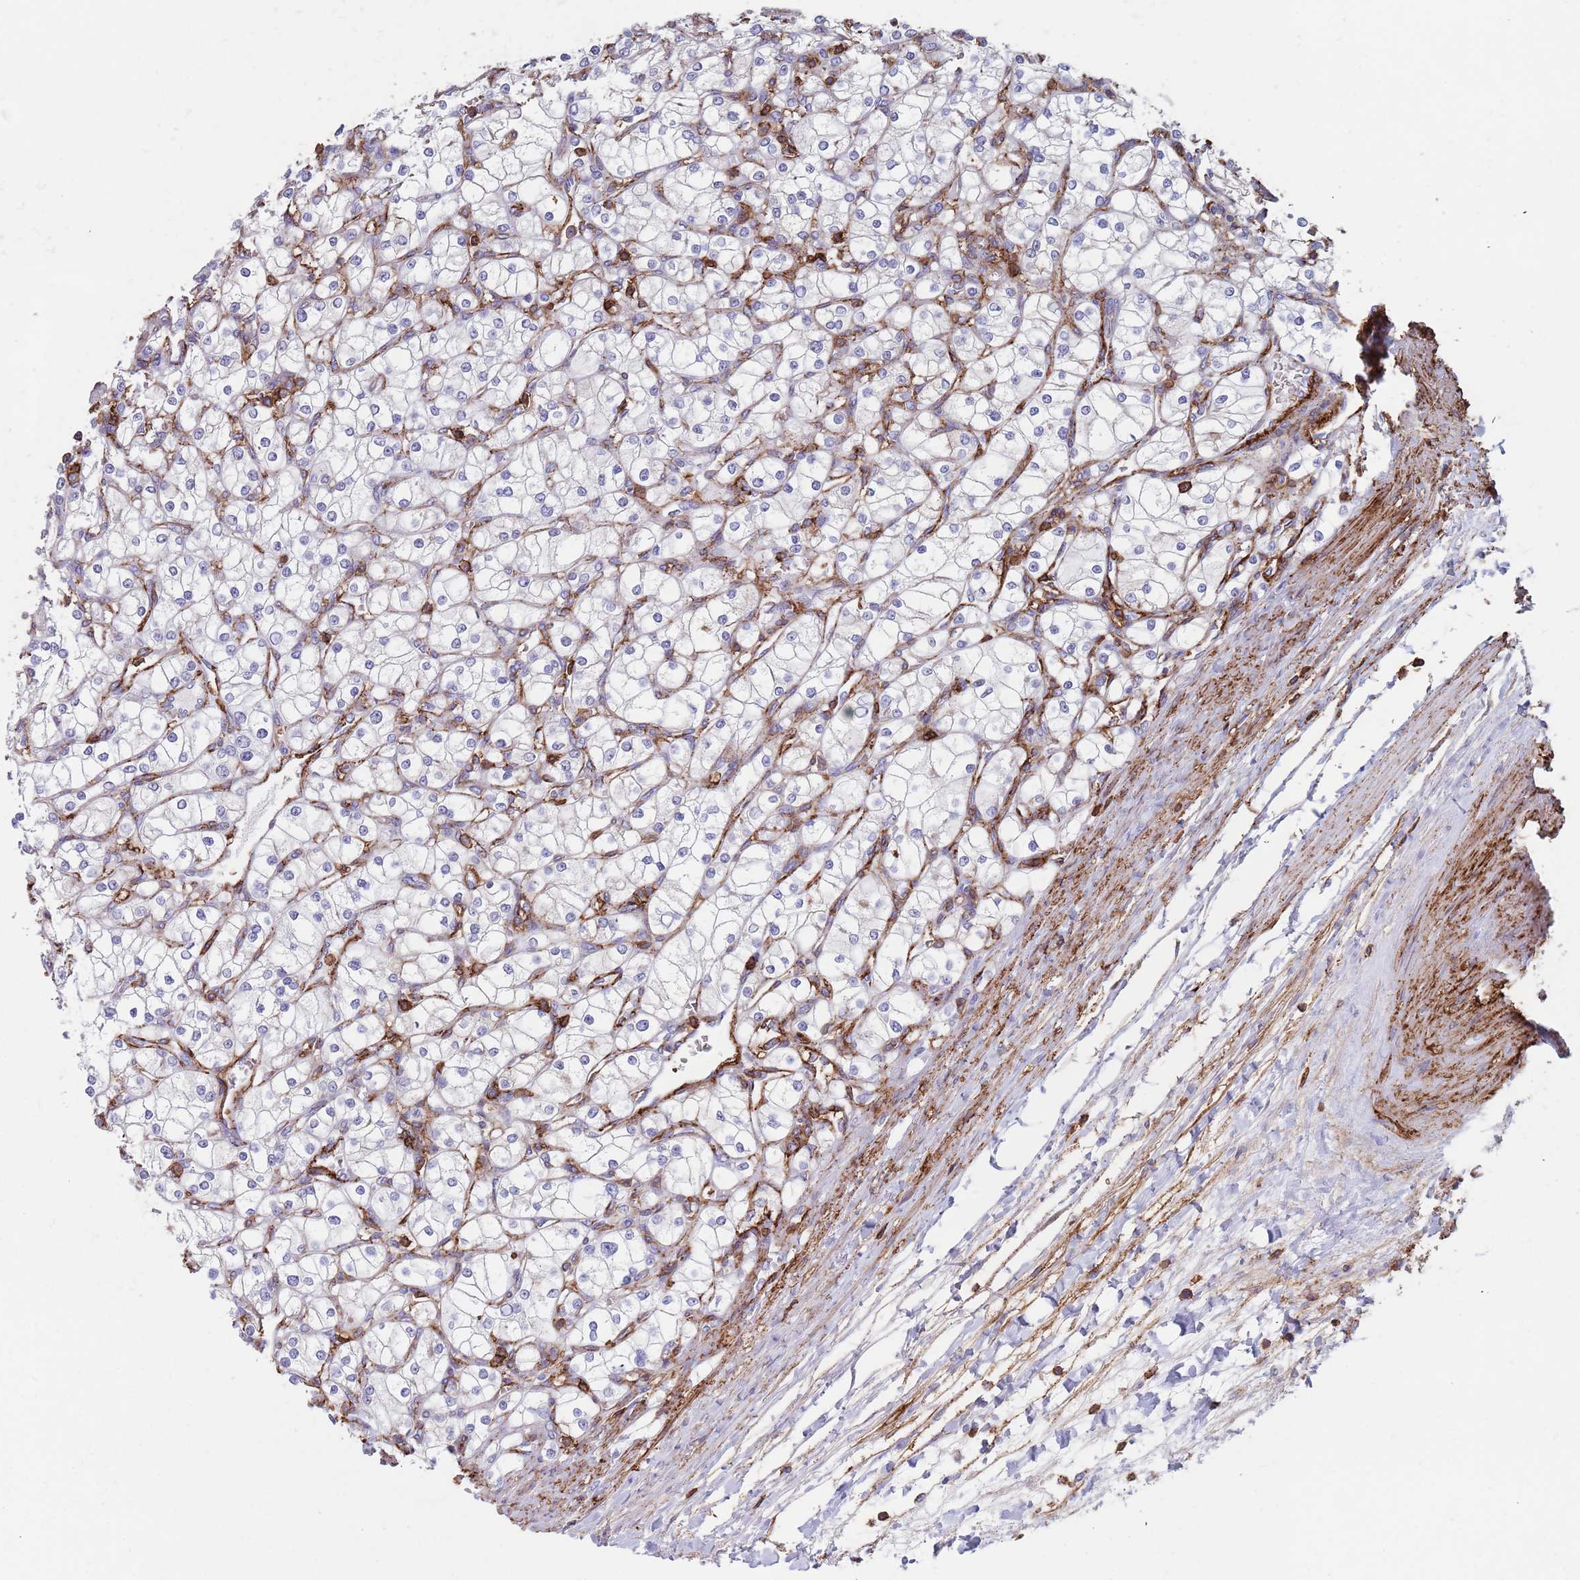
{"staining": {"intensity": "negative", "quantity": "none", "location": "none"}, "tissue": "renal cancer", "cell_type": "Tumor cells", "image_type": "cancer", "snomed": [{"axis": "morphology", "description": "Adenocarcinoma, NOS"}, {"axis": "topography", "description": "Kidney"}], "caption": "Renal cancer stained for a protein using immunohistochemistry displays no positivity tumor cells.", "gene": "RNF144A", "patient": {"sex": "male", "age": 80}}